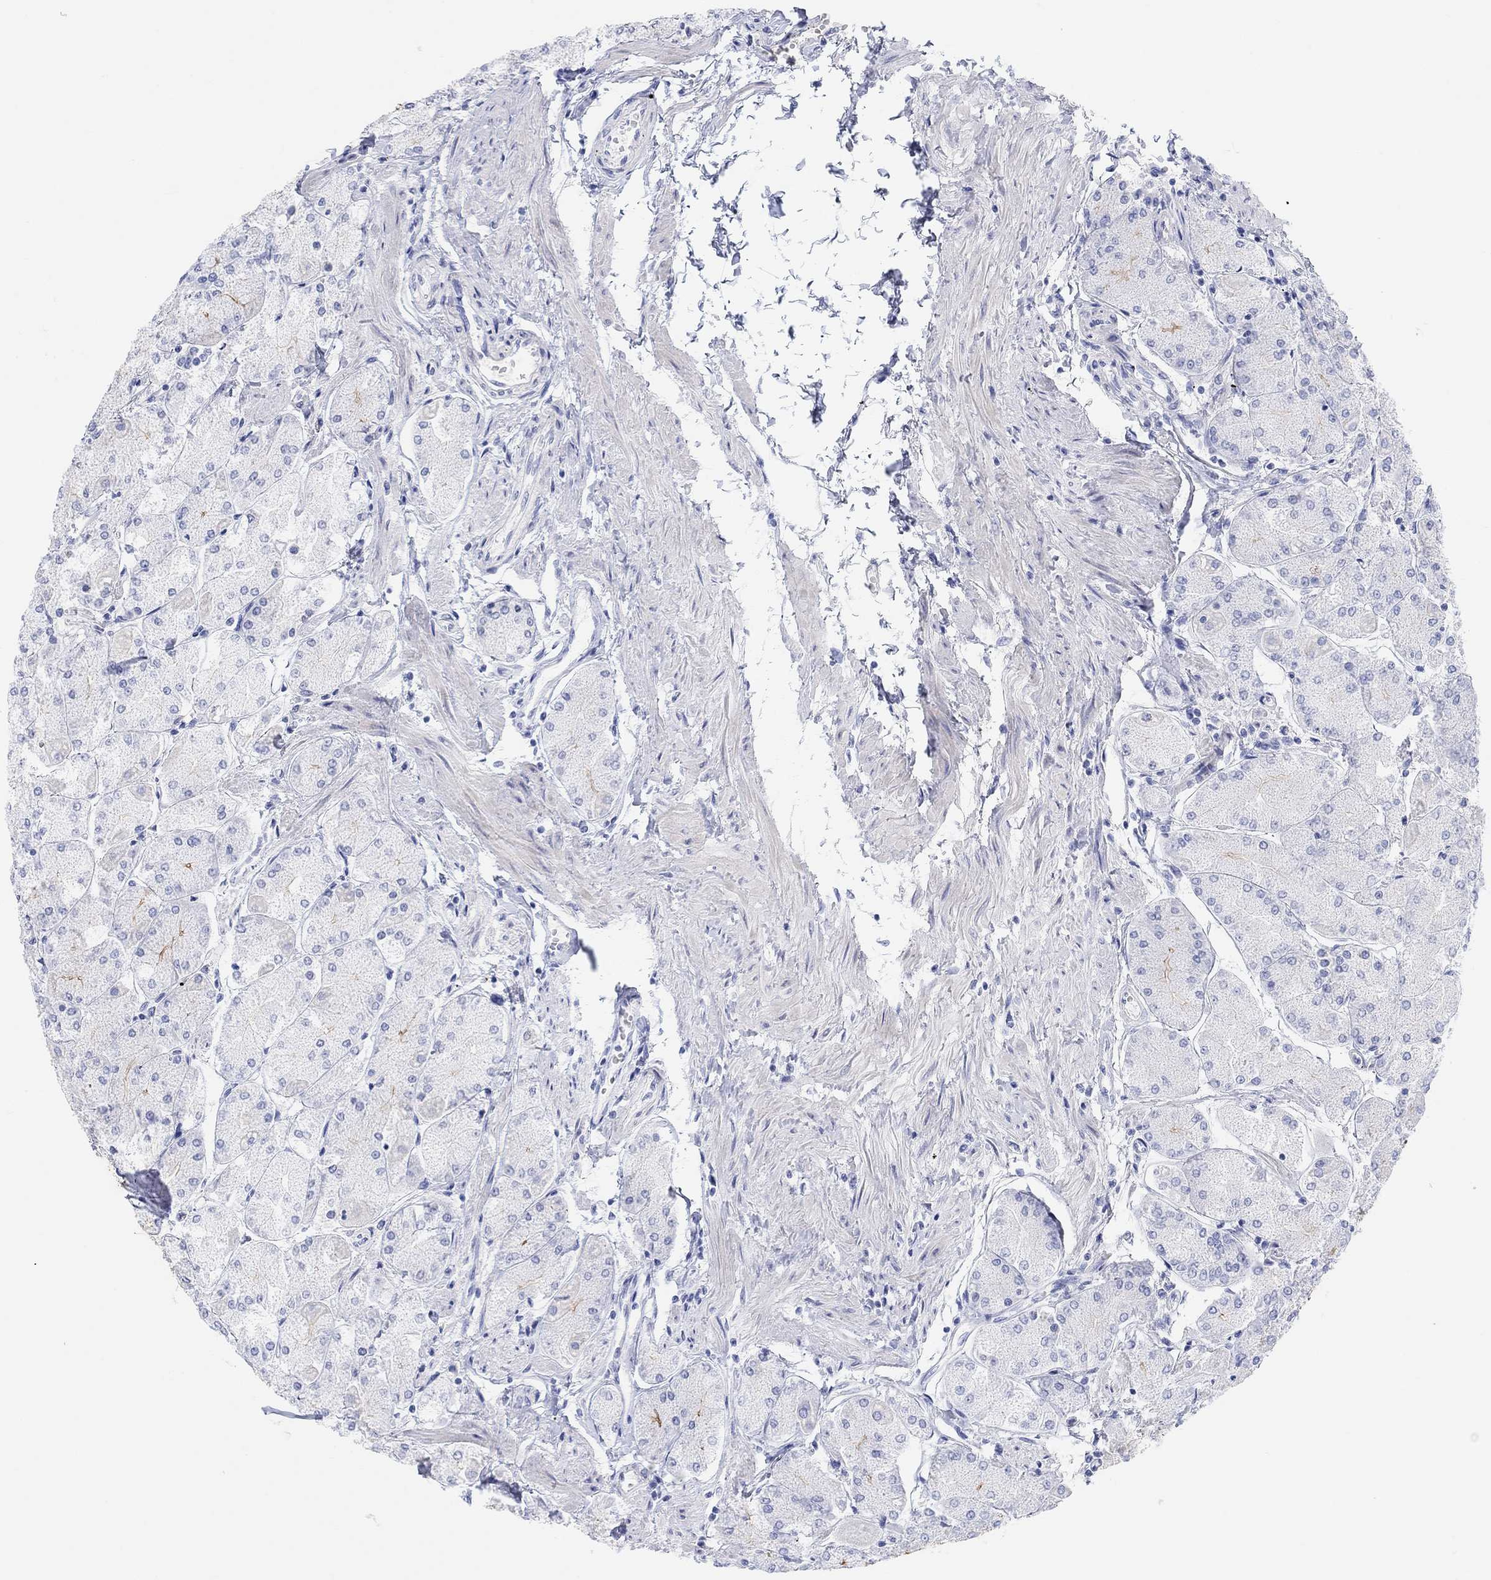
{"staining": {"intensity": "moderate", "quantity": "<25%", "location": "cytoplasmic/membranous"}, "tissue": "stomach", "cell_type": "Glandular cells", "image_type": "normal", "snomed": [{"axis": "morphology", "description": "Normal tissue, NOS"}, {"axis": "topography", "description": "Stomach, upper"}], "caption": "IHC histopathology image of benign human stomach stained for a protein (brown), which demonstrates low levels of moderate cytoplasmic/membranous staining in approximately <25% of glandular cells.", "gene": "XIRP2", "patient": {"sex": "male", "age": 60}}